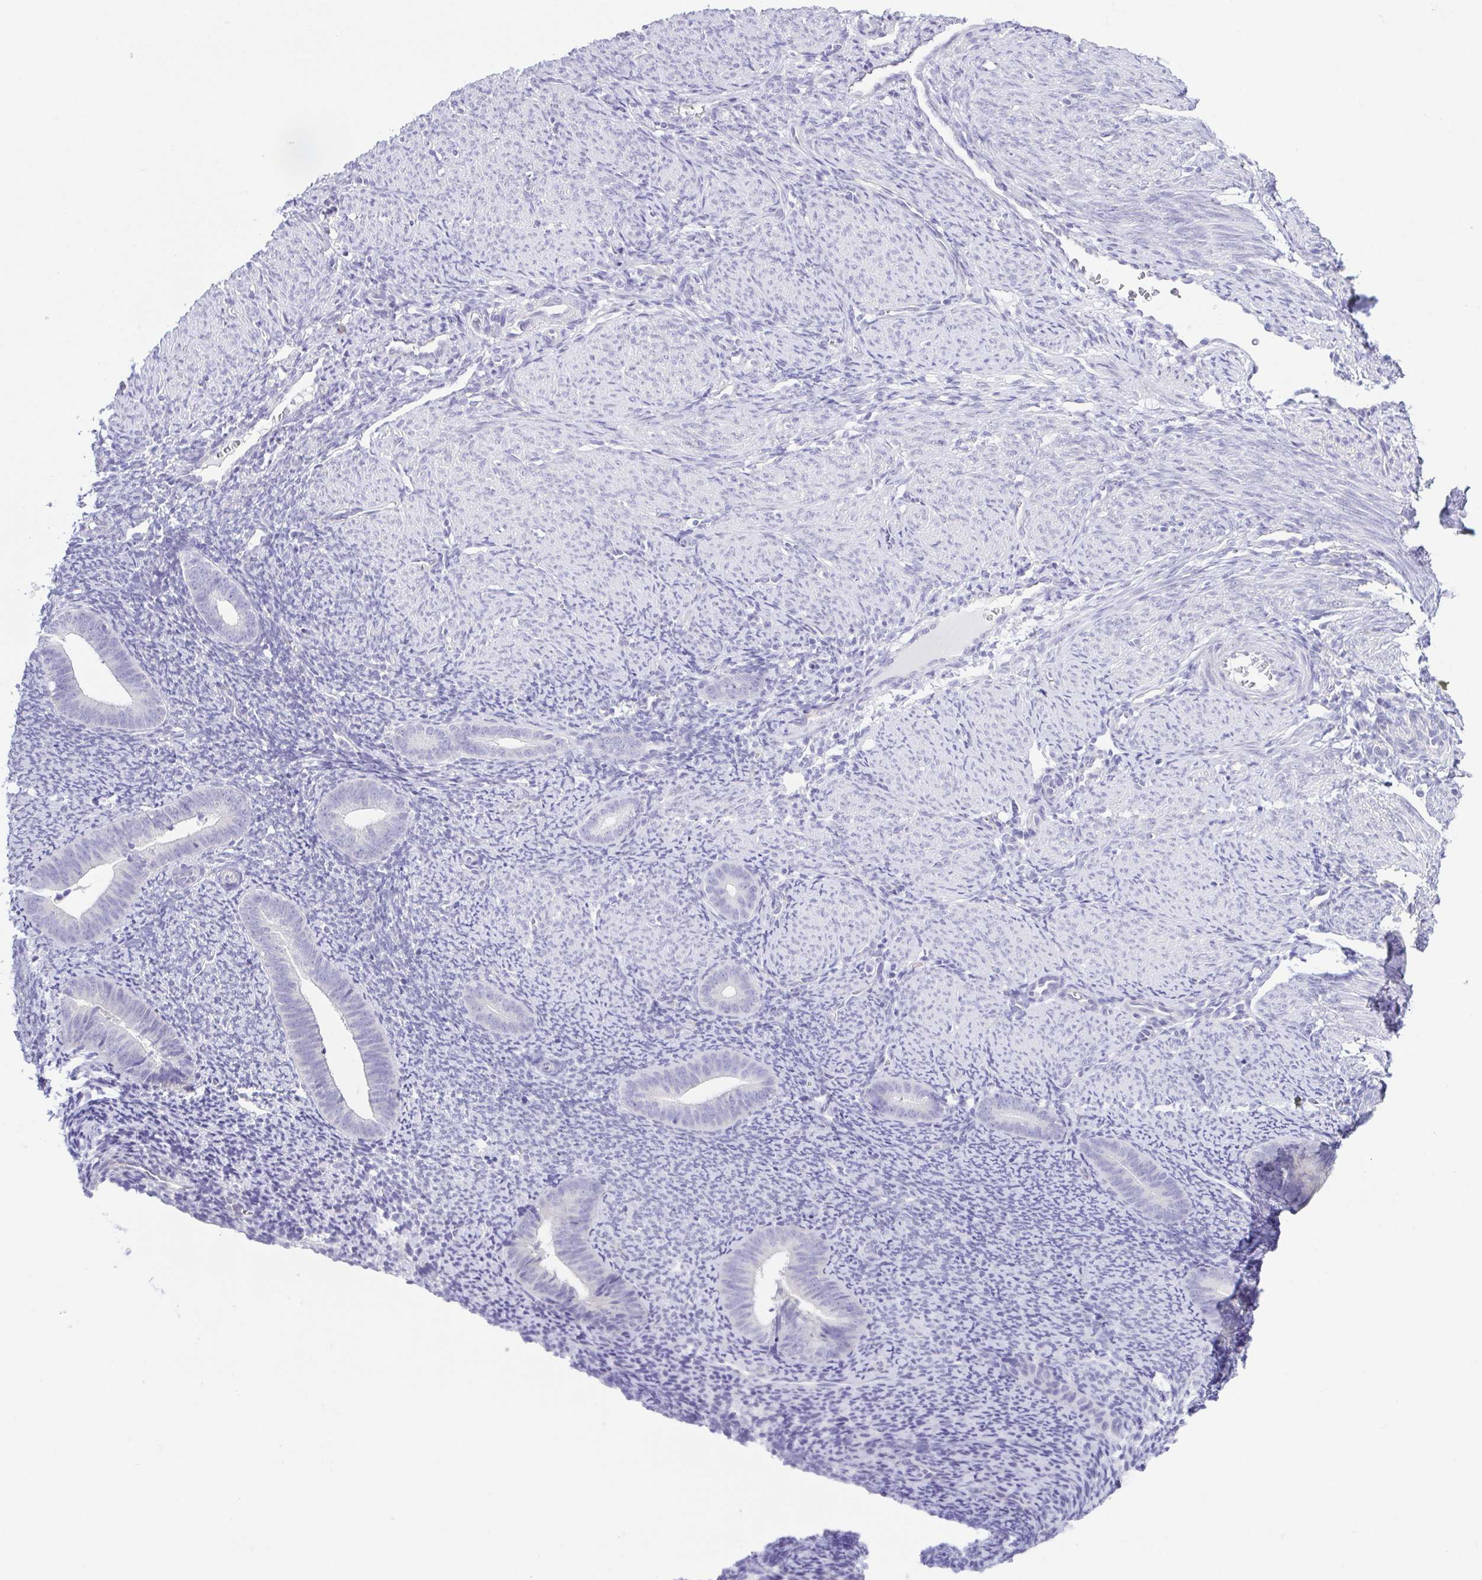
{"staining": {"intensity": "negative", "quantity": "none", "location": "none"}, "tissue": "endometrium", "cell_type": "Cells in endometrial stroma", "image_type": "normal", "snomed": [{"axis": "morphology", "description": "Normal tissue, NOS"}, {"axis": "topography", "description": "Endometrium"}], "caption": "High power microscopy photomicrograph of an immunohistochemistry histopathology image of unremarkable endometrium, revealing no significant staining in cells in endometrial stroma. (DAB (3,3'-diaminobenzidine) immunohistochemistry (IHC), high magnification).", "gene": "KRTDAP", "patient": {"sex": "female", "age": 39}}